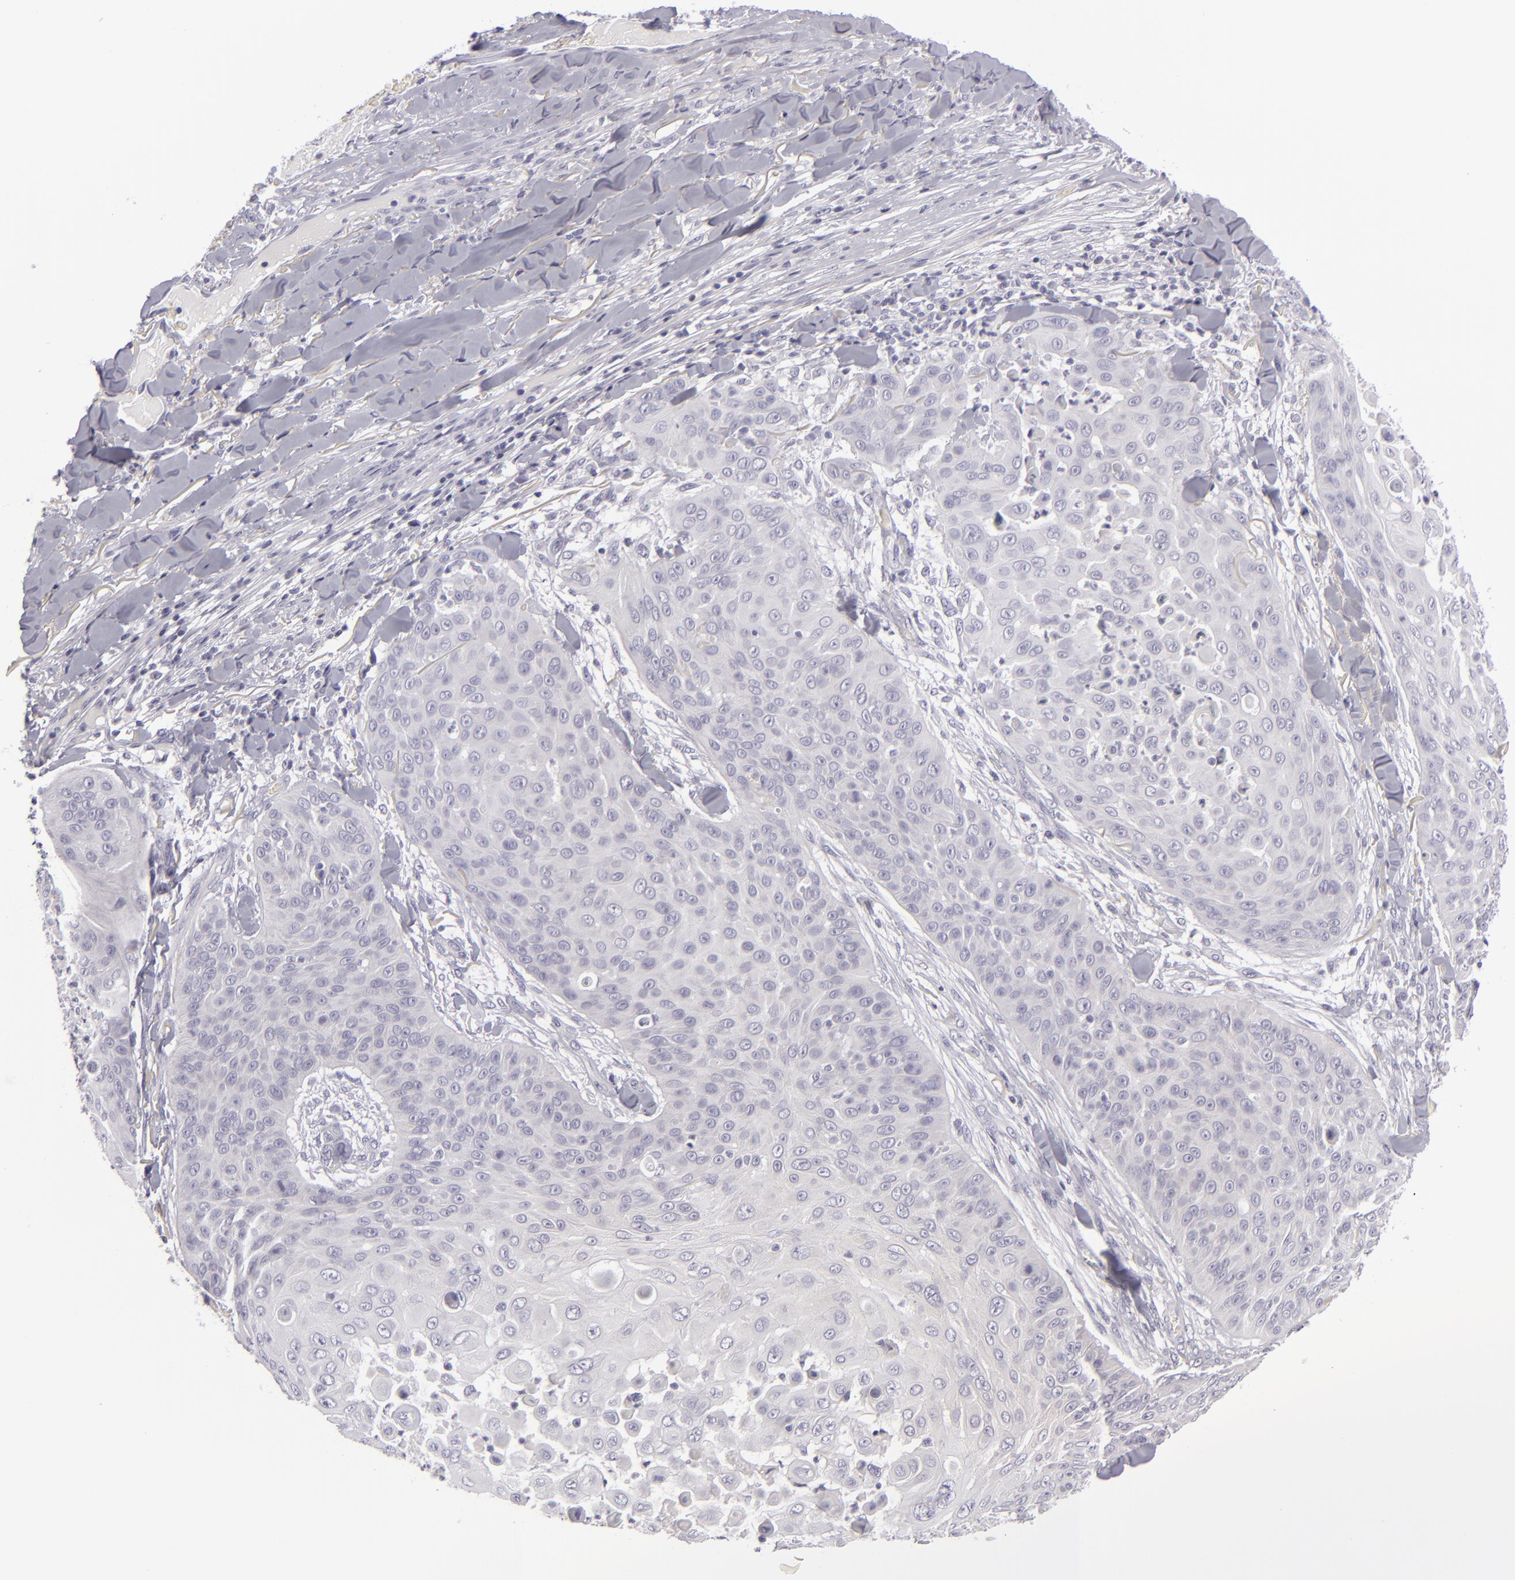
{"staining": {"intensity": "negative", "quantity": "none", "location": "none"}, "tissue": "skin cancer", "cell_type": "Tumor cells", "image_type": "cancer", "snomed": [{"axis": "morphology", "description": "Squamous cell carcinoma, NOS"}, {"axis": "topography", "description": "Skin"}], "caption": "Immunohistochemistry (IHC) image of human squamous cell carcinoma (skin) stained for a protein (brown), which displays no expression in tumor cells.", "gene": "DLG4", "patient": {"sex": "male", "age": 82}}